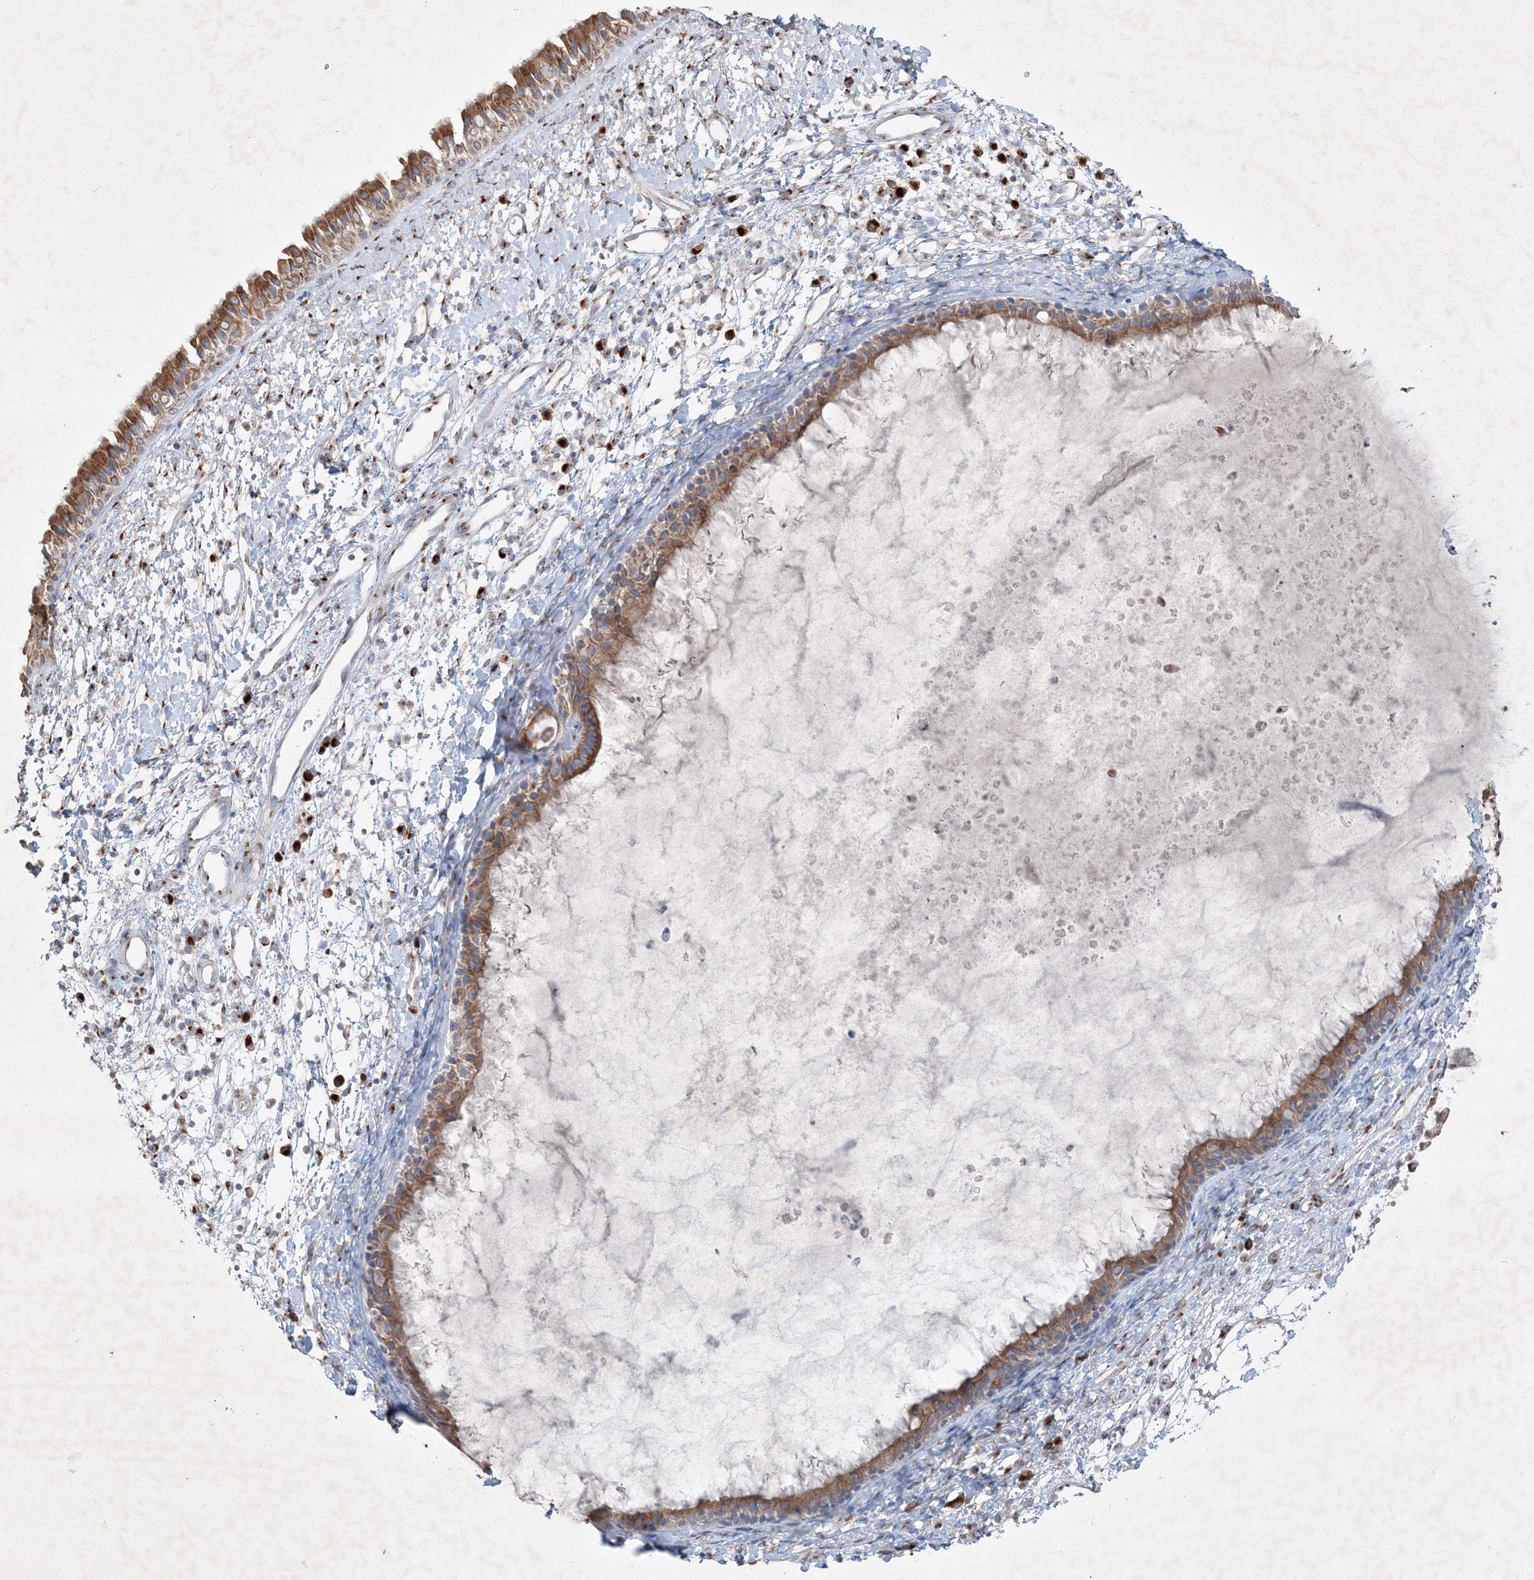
{"staining": {"intensity": "moderate", "quantity": ">75%", "location": "cytoplasmic/membranous"}, "tissue": "nasopharynx", "cell_type": "Respiratory epithelial cells", "image_type": "normal", "snomed": [{"axis": "morphology", "description": "Normal tissue, NOS"}, {"axis": "topography", "description": "Nasopharynx"}], "caption": "IHC micrograph of unremarkable nasopharynx stained for a protein (brown), which reveals medium levels of moderate cytoplasmic/membranous expression in approximately >75% of respiratory epithelial cells.", "gene": "IFNAR1", "patient": {"sex": "male", "age": 22}}